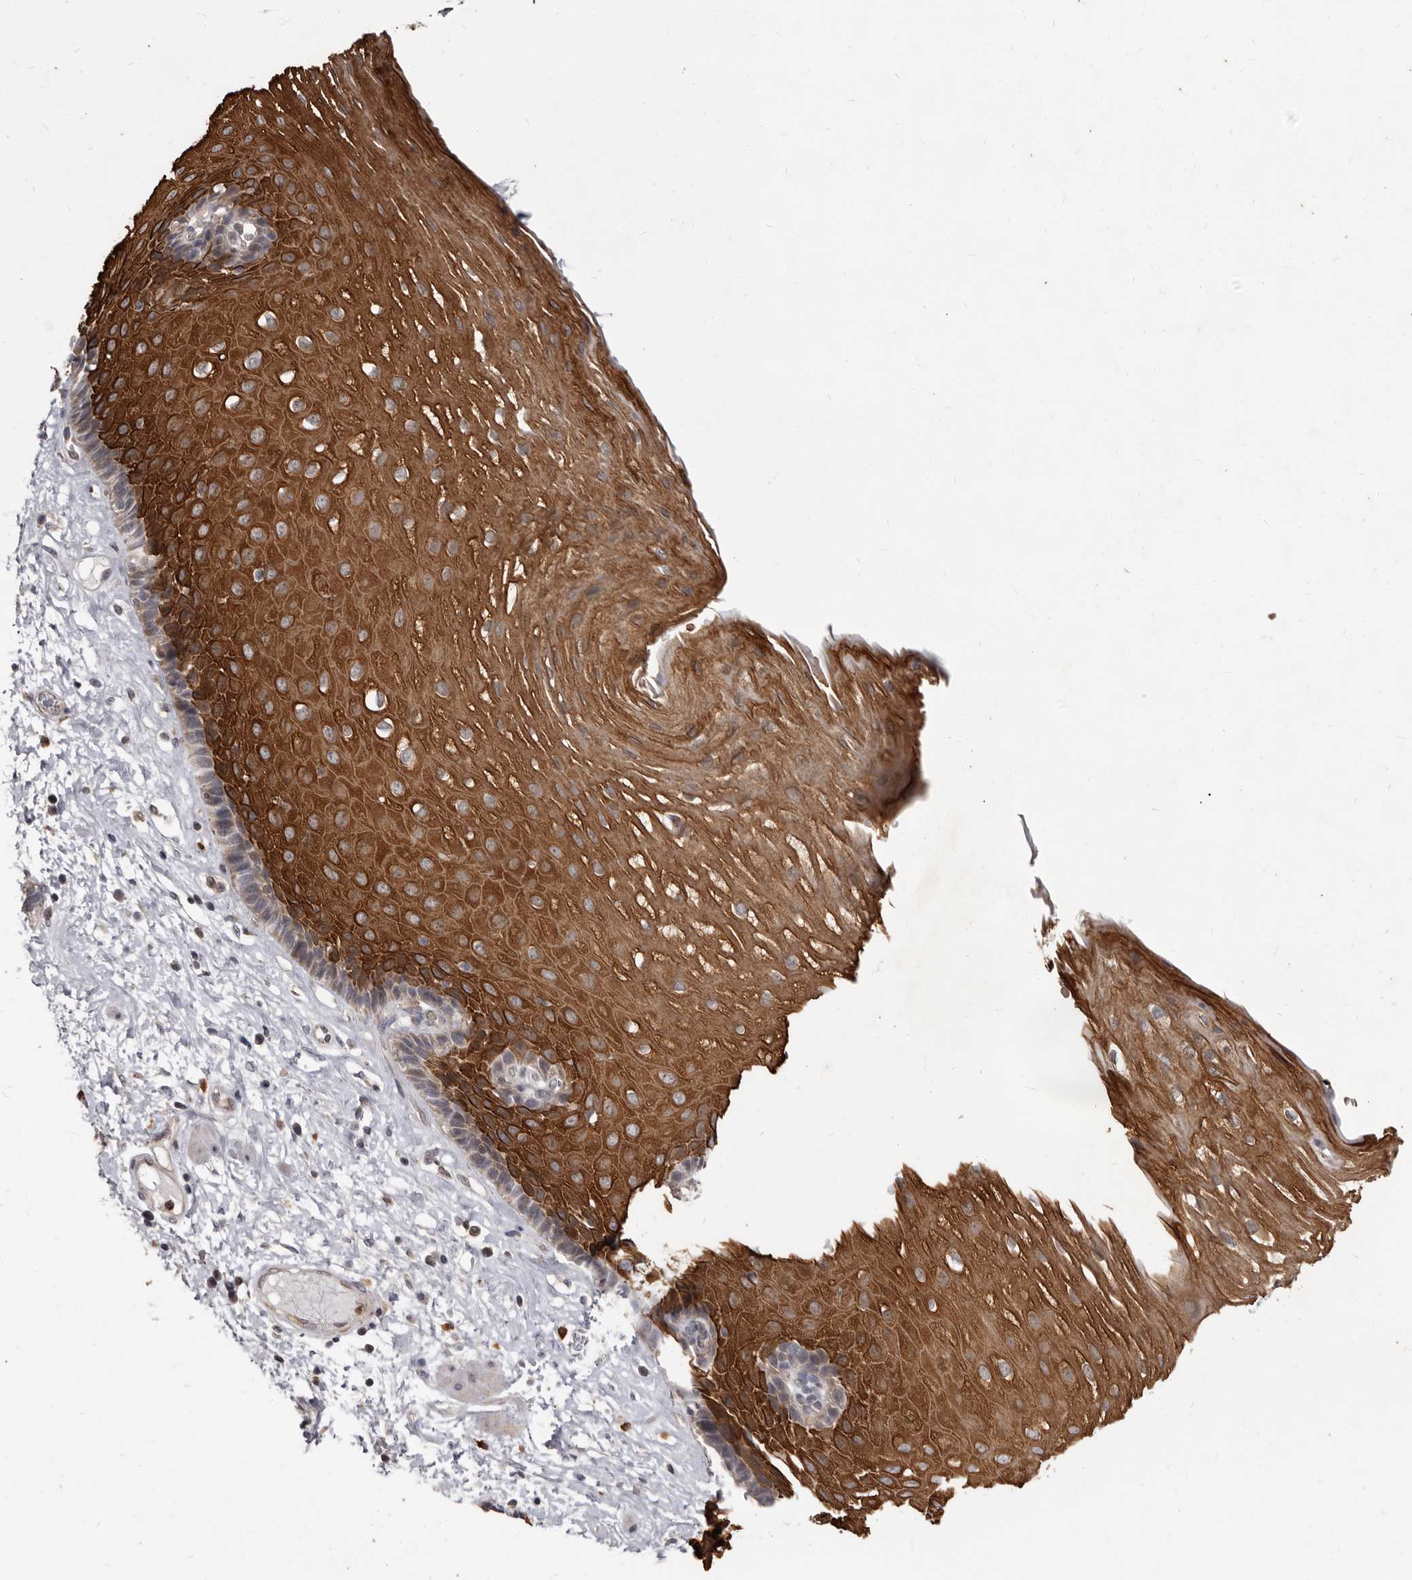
{"staining": {"intensity": "strong", "quantity": ">75%", "location": "cytoplasmic/membranous"}, "tissue": "esophagus", "cell_type": "Squamous epithelial cells", "image_type": "normal", "snomed": [{"axis": "morphology", "description": "Normal tissue, NOS"}, {"axis": "morphology", "description": "Adenocarcinoma, NOS"}, {"axis": "topography", "description": "Esophagus"}], "caption": "This is a micrograph of immunohistochemistry staining of normal esophagus, which shows strong staining in the cytoplasmic/membranous of squamous epithelial cells.", "gene": "ACLY", "patient": {"sex": "male", "age": 62}}